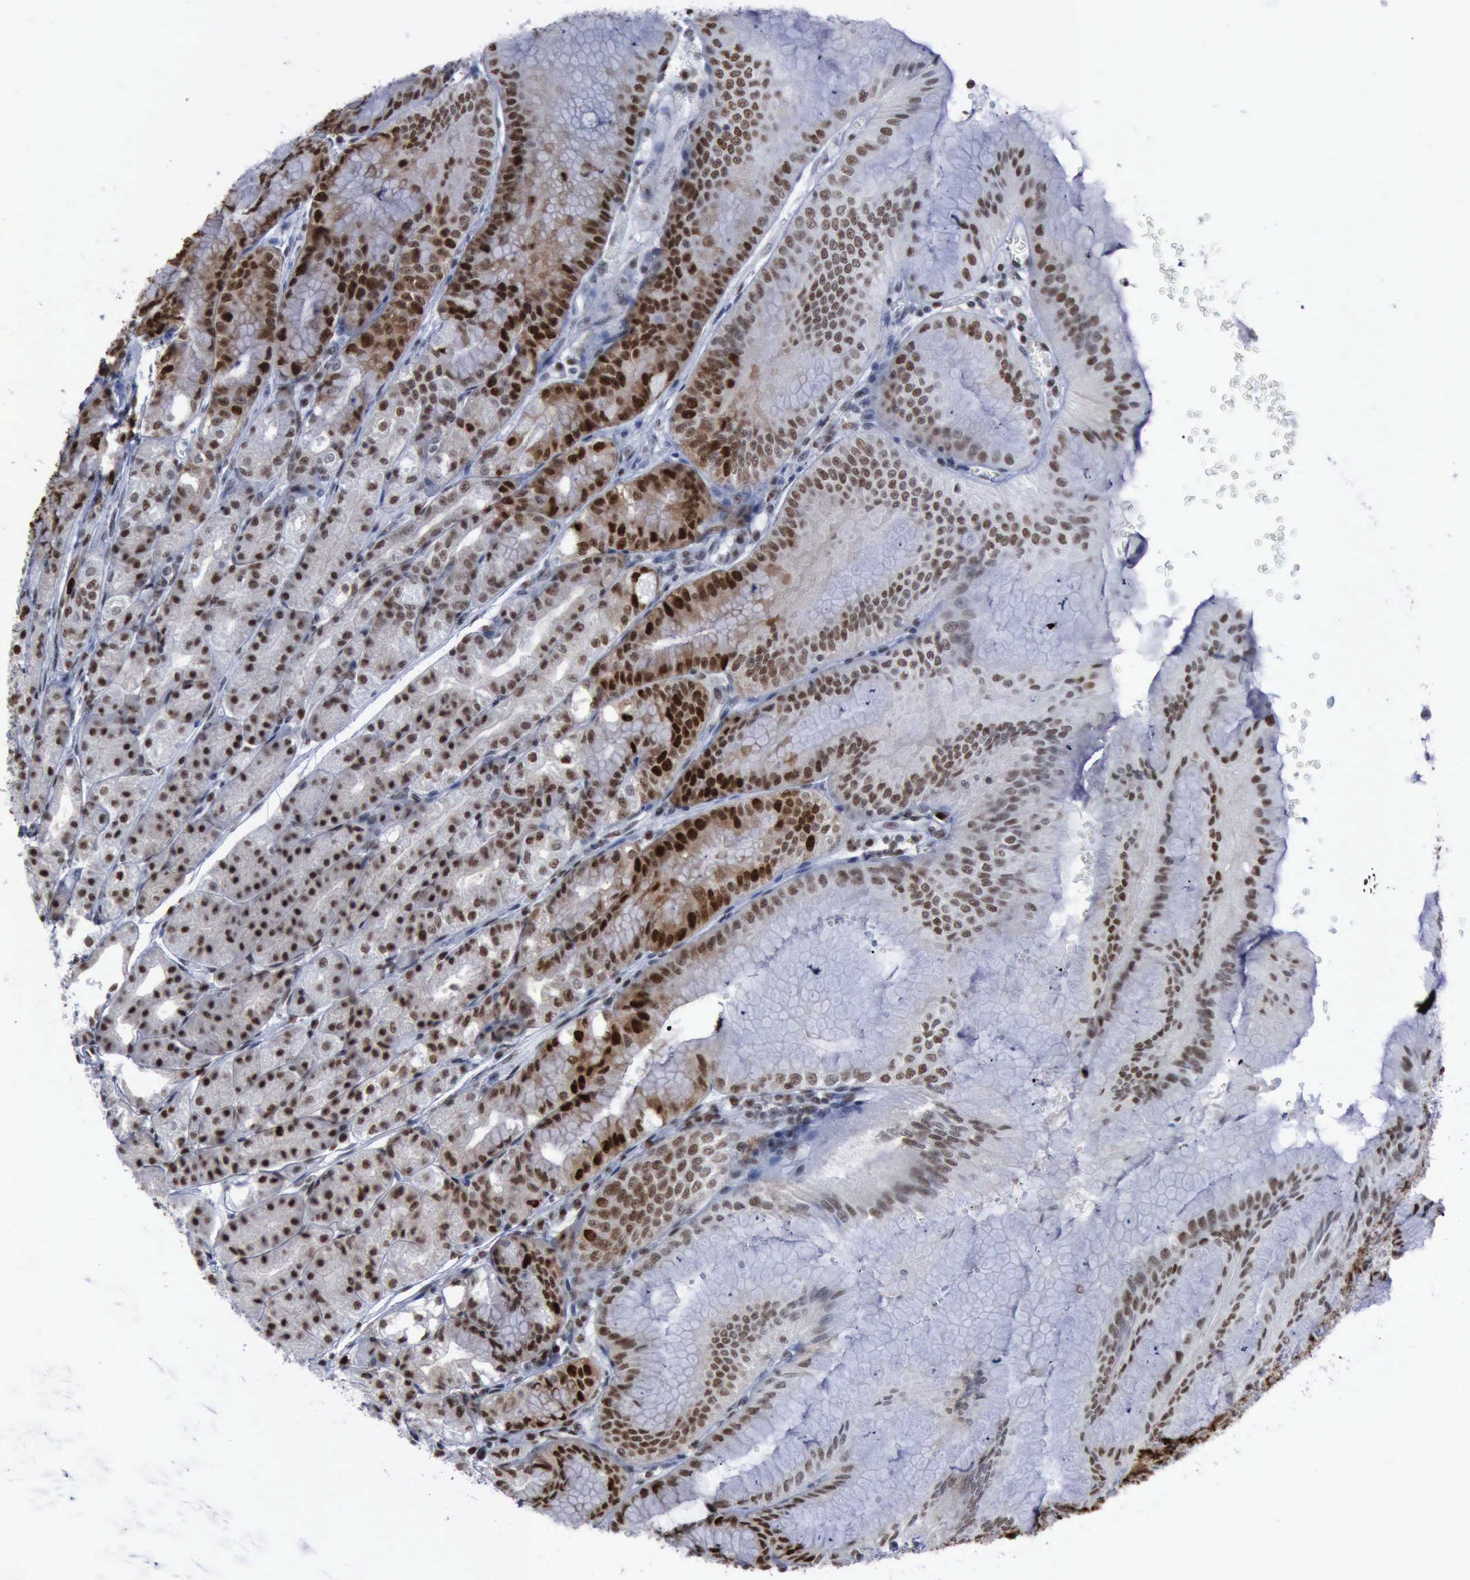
{"staining": {"intensity": "moderate", "quantity": ">75%", "location": "nuclear"}, "tissue": "stomach", "cell_type": "Glandular cells", "image_type": "normal", "snomed": [{"axis": "morphology", "description": "Normal tissue, NOS"}, {"axis": "topography", "description": "Stomach, lower"}], "caption": "Protein expression analysis of unremarkable stomach exhibits moderate nuclear staining in about >75% of glandular cells.", "gene": "PCNA", "patient": {"sex": "male", "age": 71}}